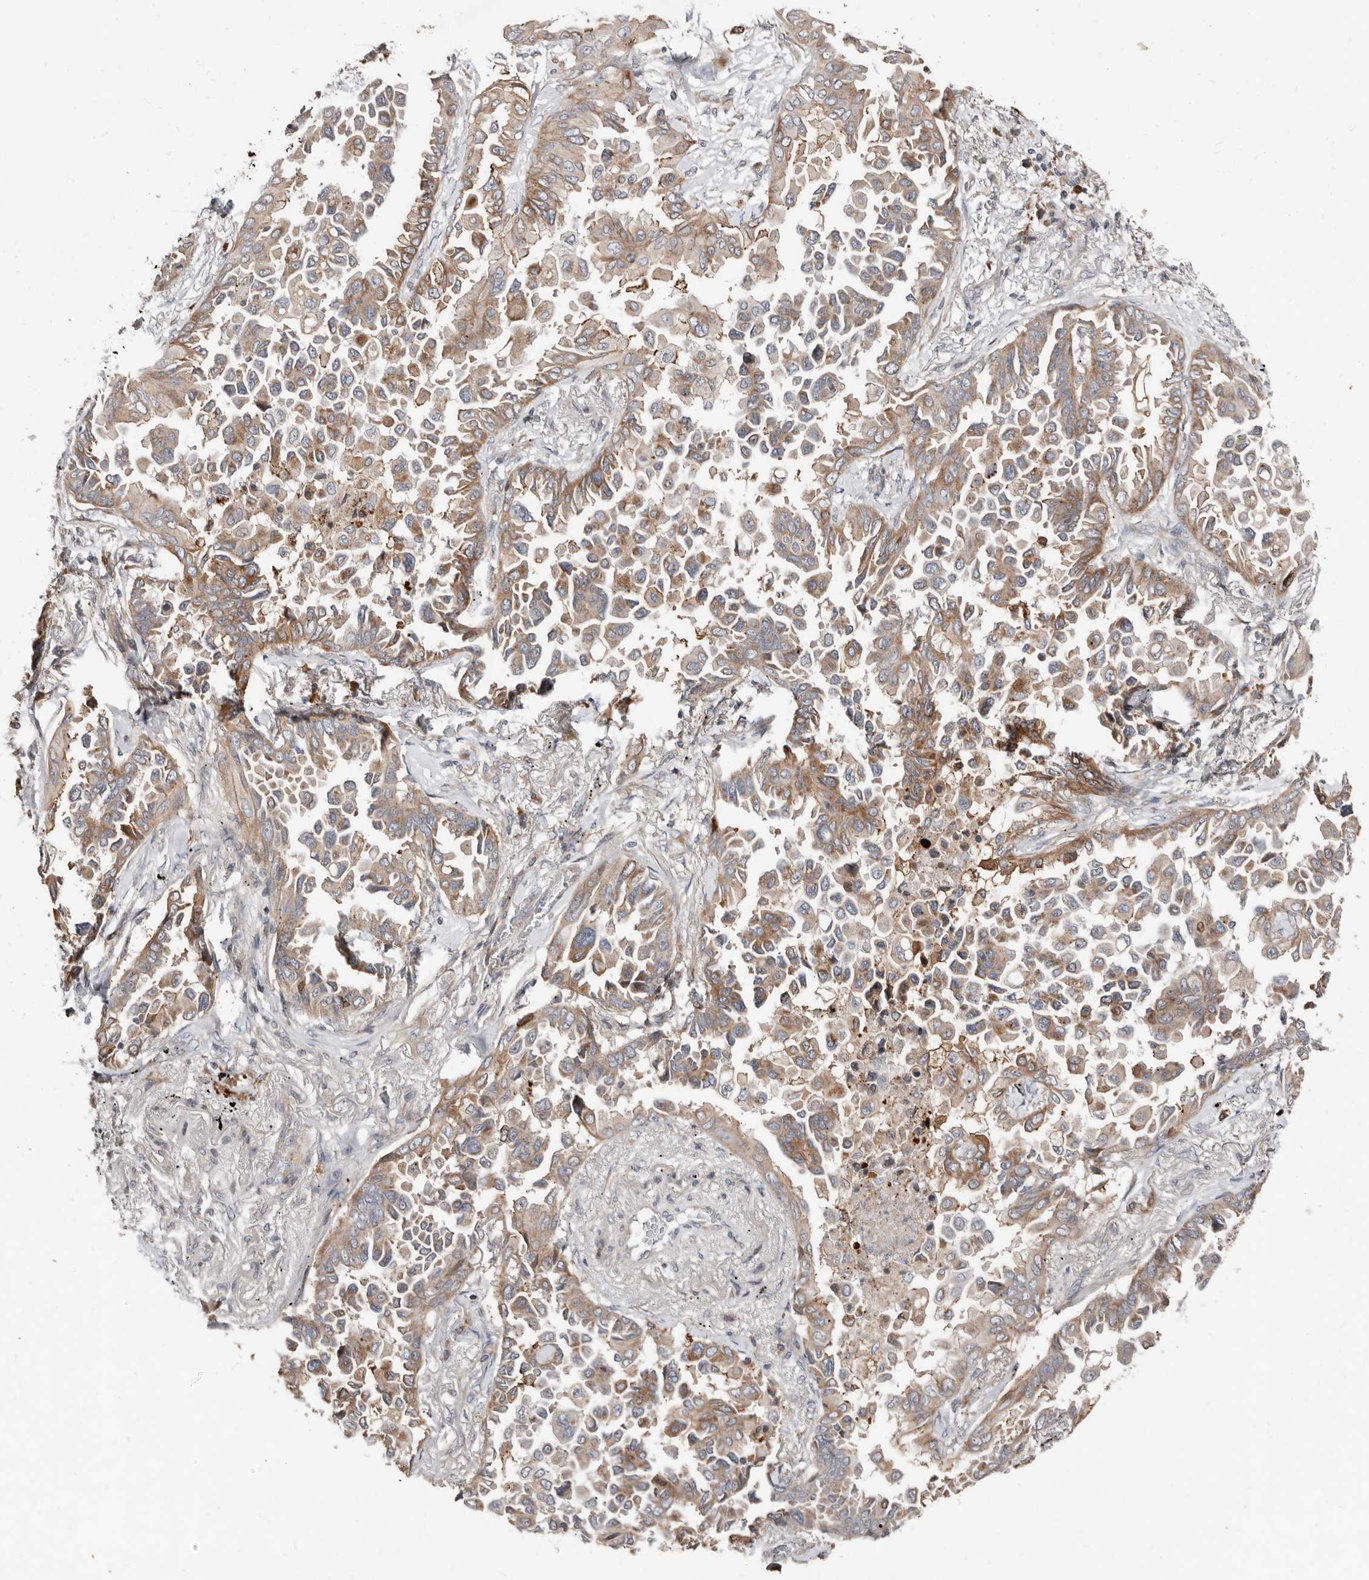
{"staining": {"intensity": "moderate", "quantity": ">75%", "location": "cytoplasmic/membranous"}, "tissue": "lung cancer", "cell_type": "Tumor cells", "image_type": "cancer", "snomed": [{"axis": "morphology", "description": "Adenocarcinoma, NOS"}, {"axis": "topography", "description": "Lung"}], "caption": "DAB immunohistochemical staining of lung cancer (adenocarcinoma) demonstrates moderate cytoplasmic/membranous protein staining in about >75% of tumor cells.", "gene": "SMYD4", "patient": {"sex": "female", "age": 67}}